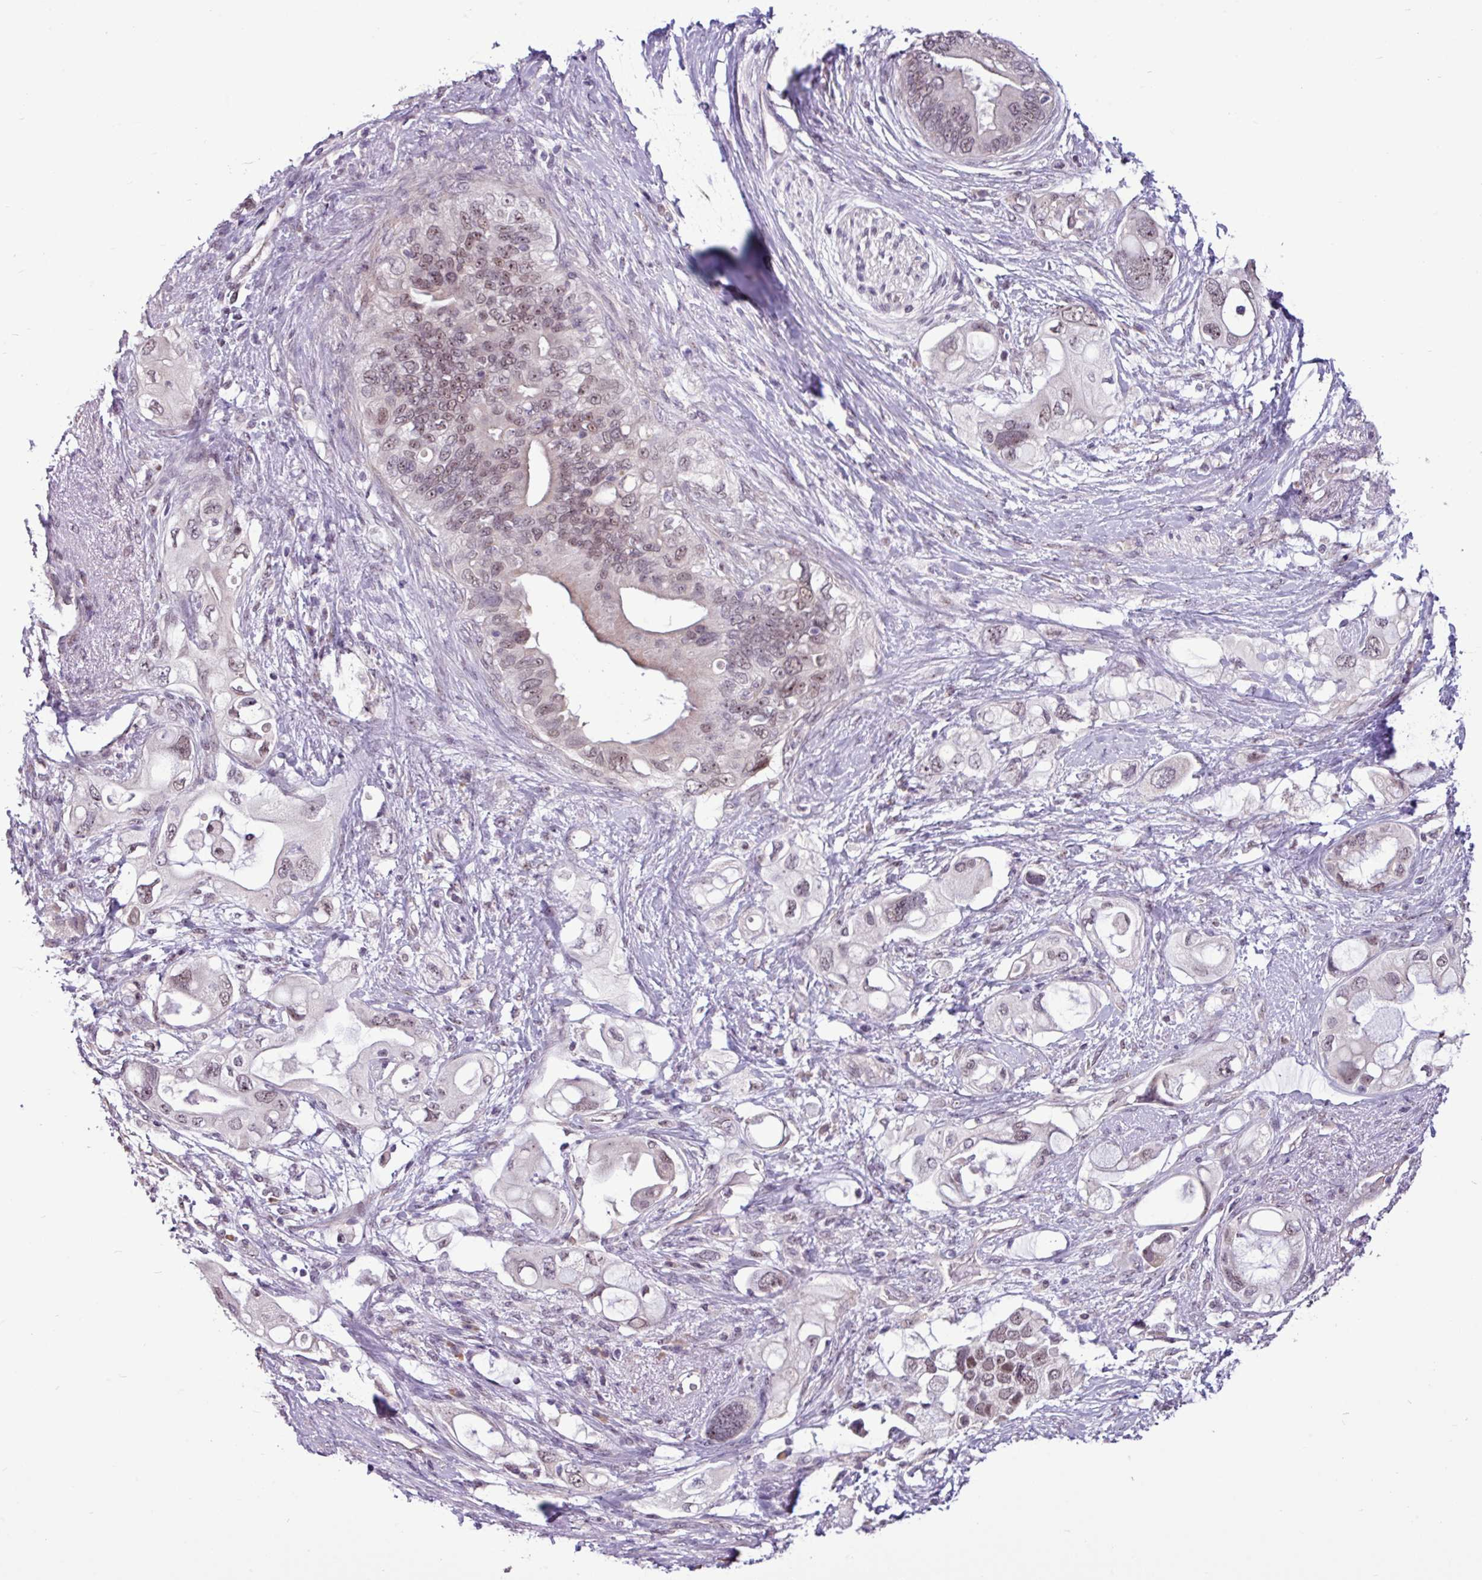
{"staining": {"intensity": "moderate", "quantity": ">75%", "location": "nuclear"}, "tissue": "pancreatic cancer", "cell_type": "Tumor cells", "image_type": "cancer", "snomed": [{"axis": "morphology", "description": "Adenocarcinoma, NOS"}, {"axis": "topography", "description": "Pancreas"}], "caption": "The micrograph shows staining of adenocarcinoma (pancreatic), revealing moderate nuclear protein positivity (brown color) within tumor cells.", "gene": "UTP18", "patient": {"sex": "female", "age": 56}}